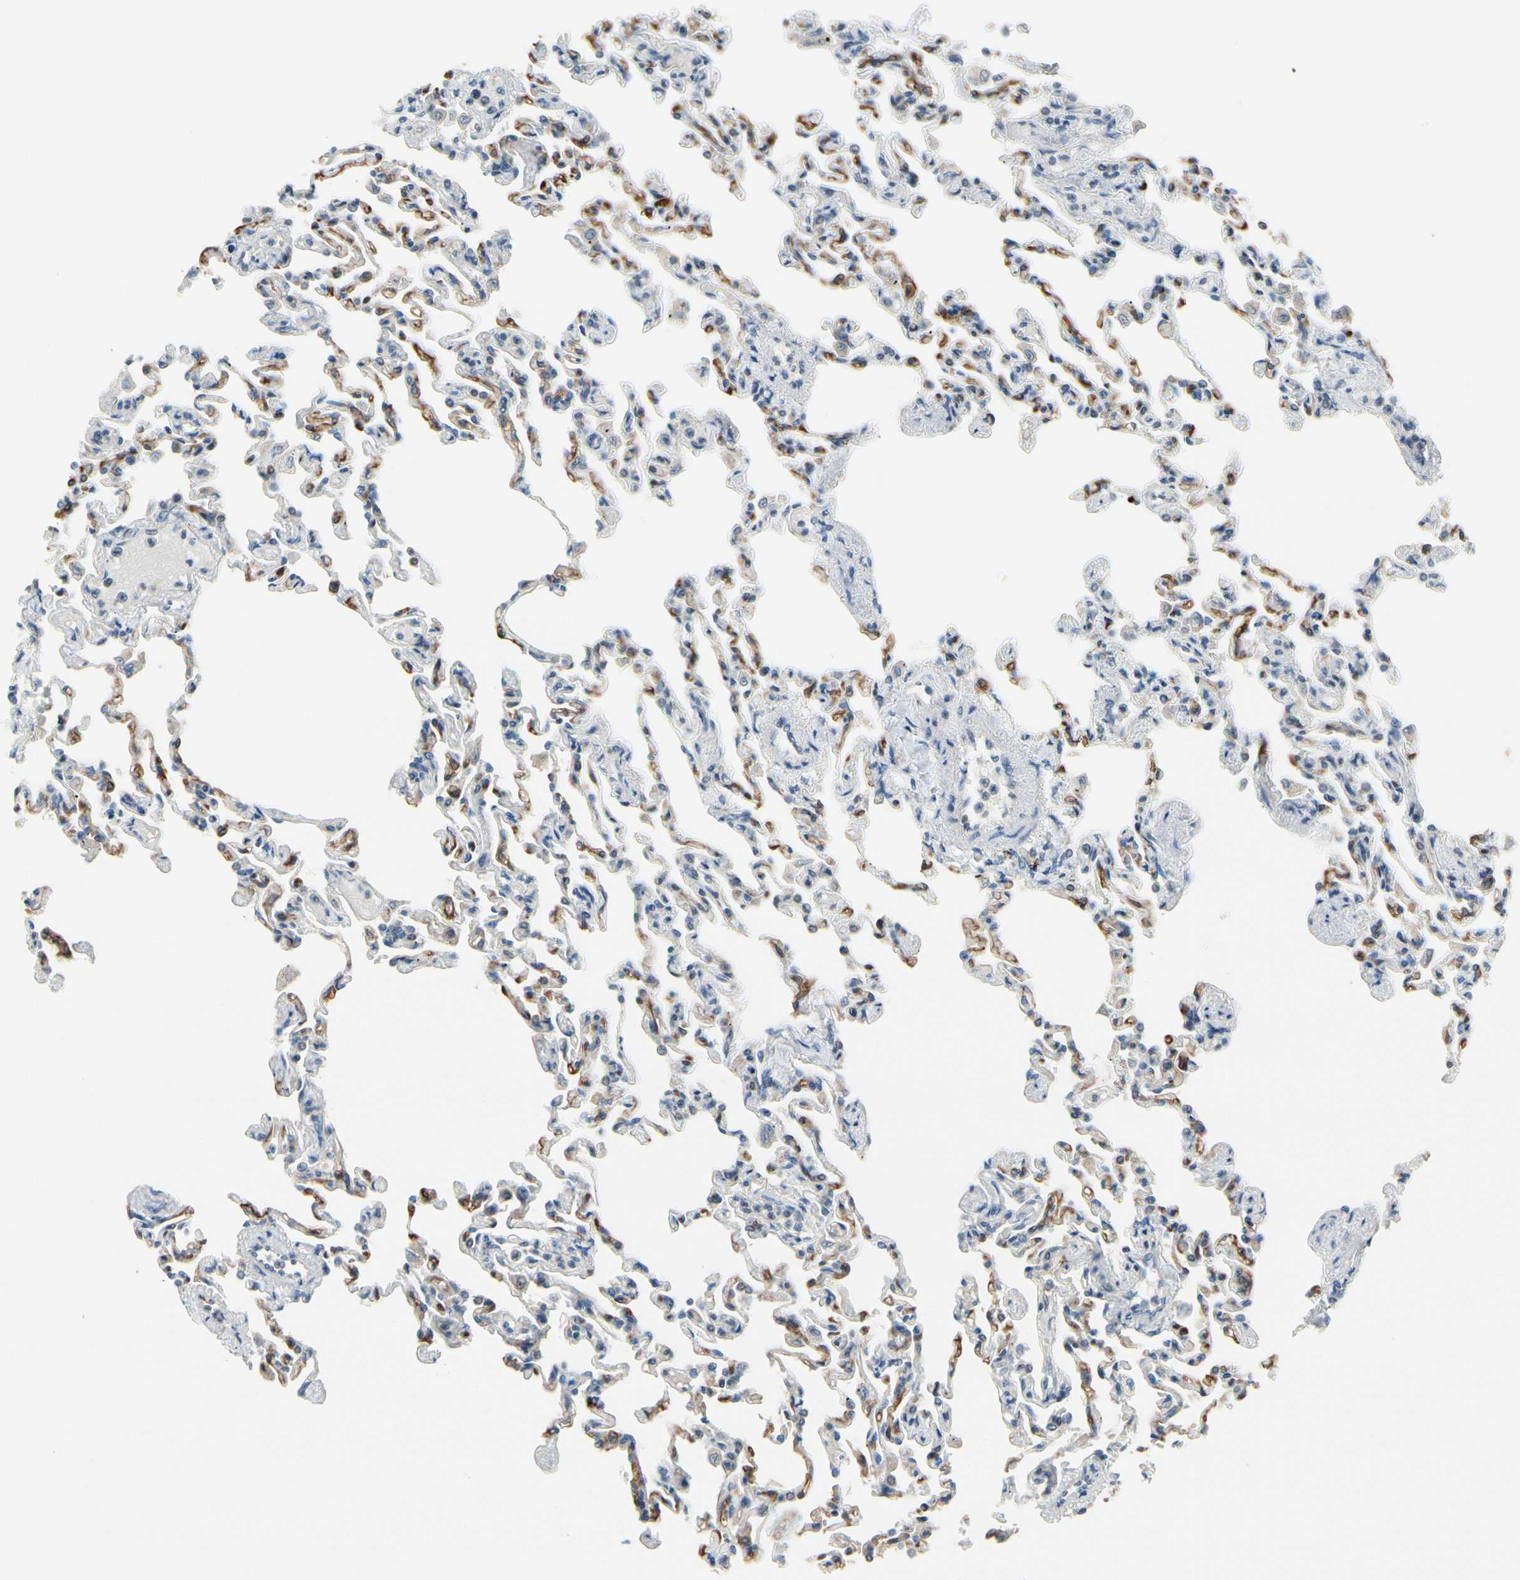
{"staining": {"intensity": "strong", "quantity": "25%-75%", "location": "cytoplasmic/membranous,nuclear"}, "tissue": "lung", "cell_type": "Alveolar cells", "image_type": "normal", "snomed": [{"axis": "morphology", "description": "Normal tissue, NOS"}, {"axis": "topography", "description": "Lung"}], "caption": "A high amount of strong cytoplasmic/membranous,nuclear positivity is appreciated in about 25%-75% of alveolar cells in benign lung. (brown staining indicates protein expression, while blue staining denotes nuclei).", "gene": "CFAP36", "patient": {"sex": "male", "age": 21}}